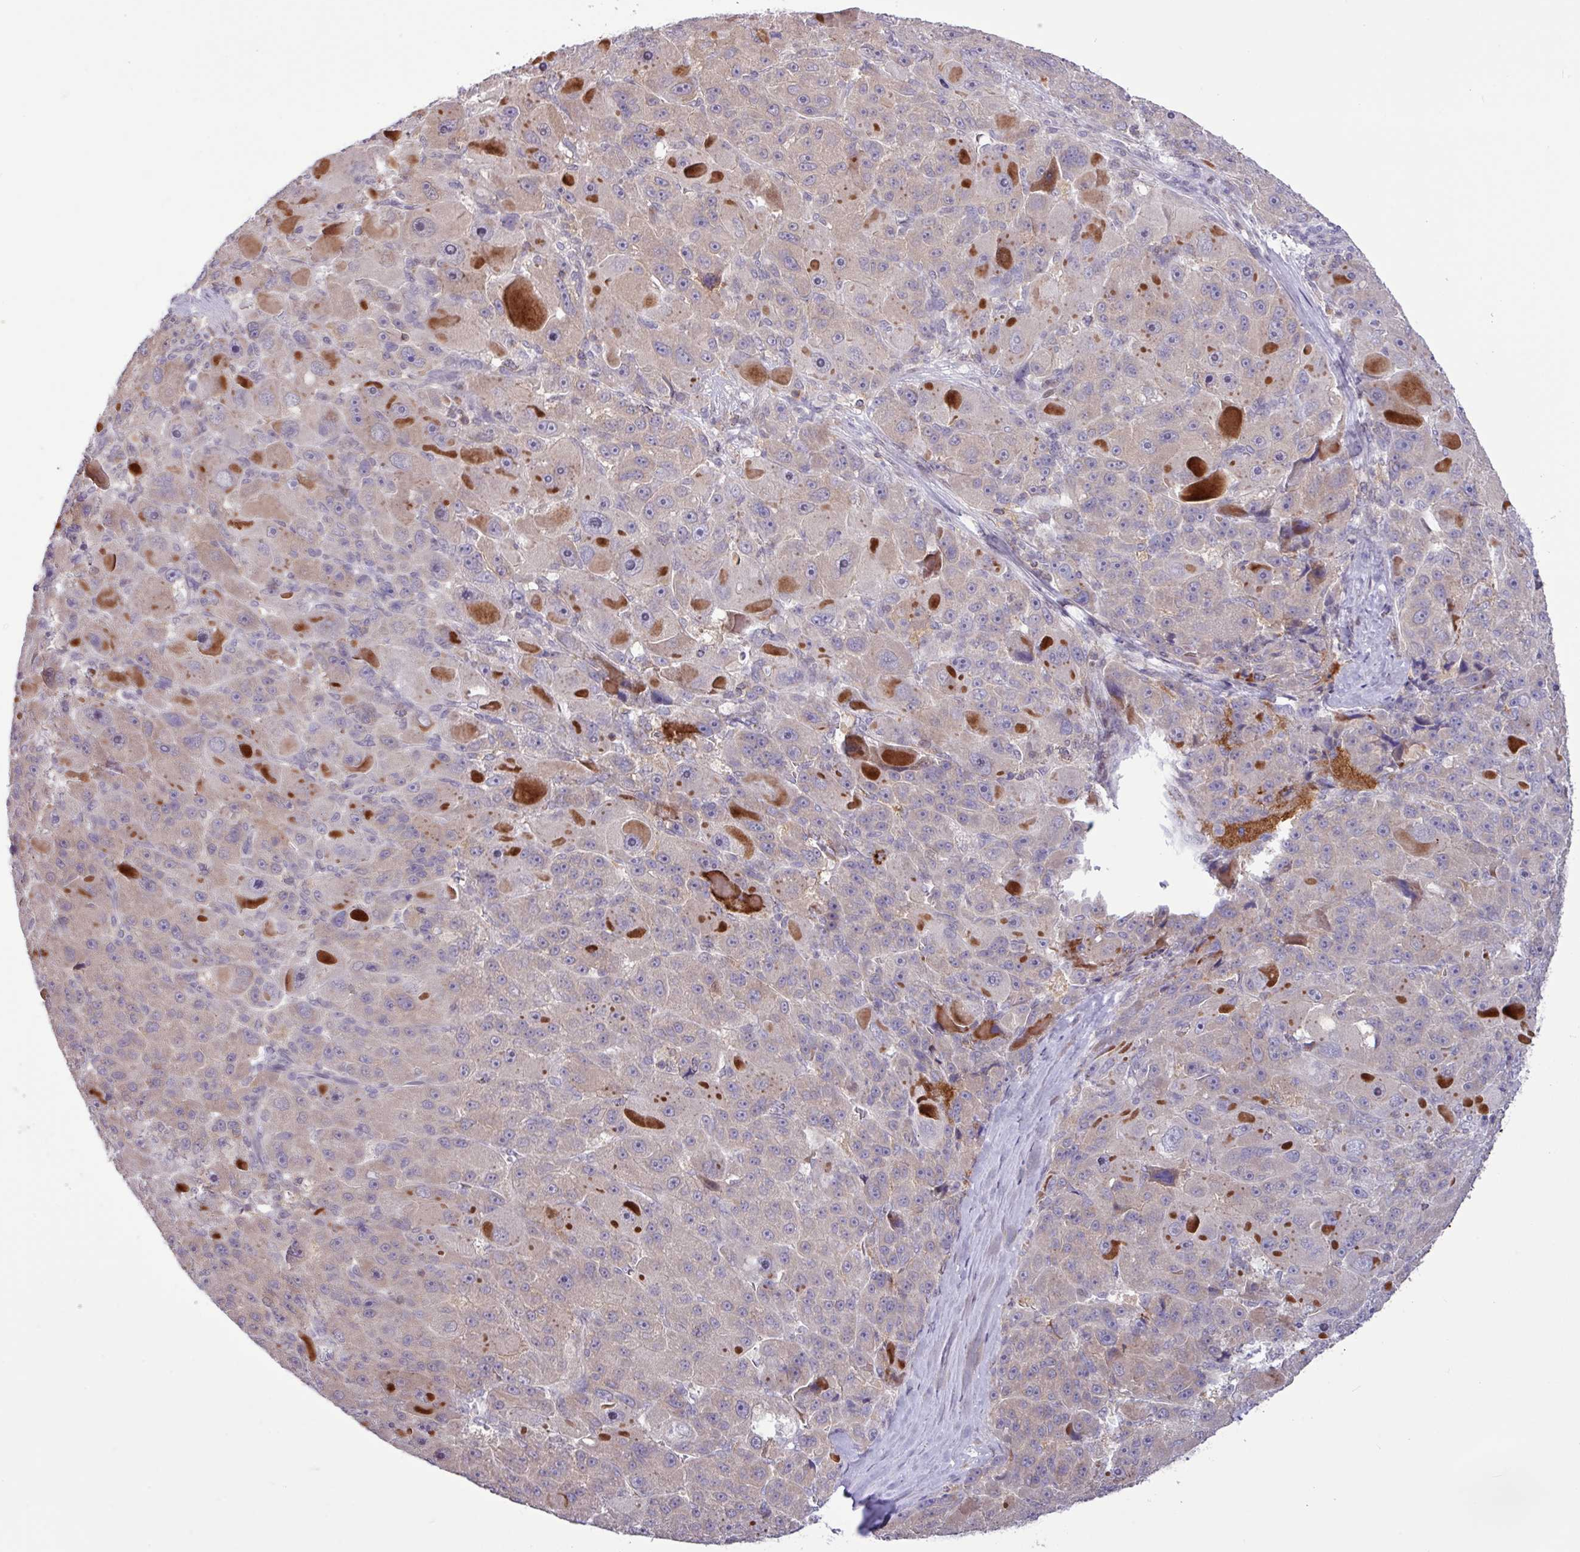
{"staining": {"intensity": "weak", "quantity": "25%-75%", "location": "cytoplasmic/membranous"}, "tissue": "liver cancer", "cell_type": "Tumor cells", "image_type": "cancer", "snomed": [{"axis": "morphology", "description": "Carcinoma, Hepatocellular, NOS"}, {"axis": "topography", "description": "Liver"}], "caption": "Human liver cancer stained for a protein (brown) exhibits weak cytoplasmic/membranous positive staining in about 25%-75% of tumor cells.", "gene": "RTL3", "patient": {"sex": "male", "age": 76}}